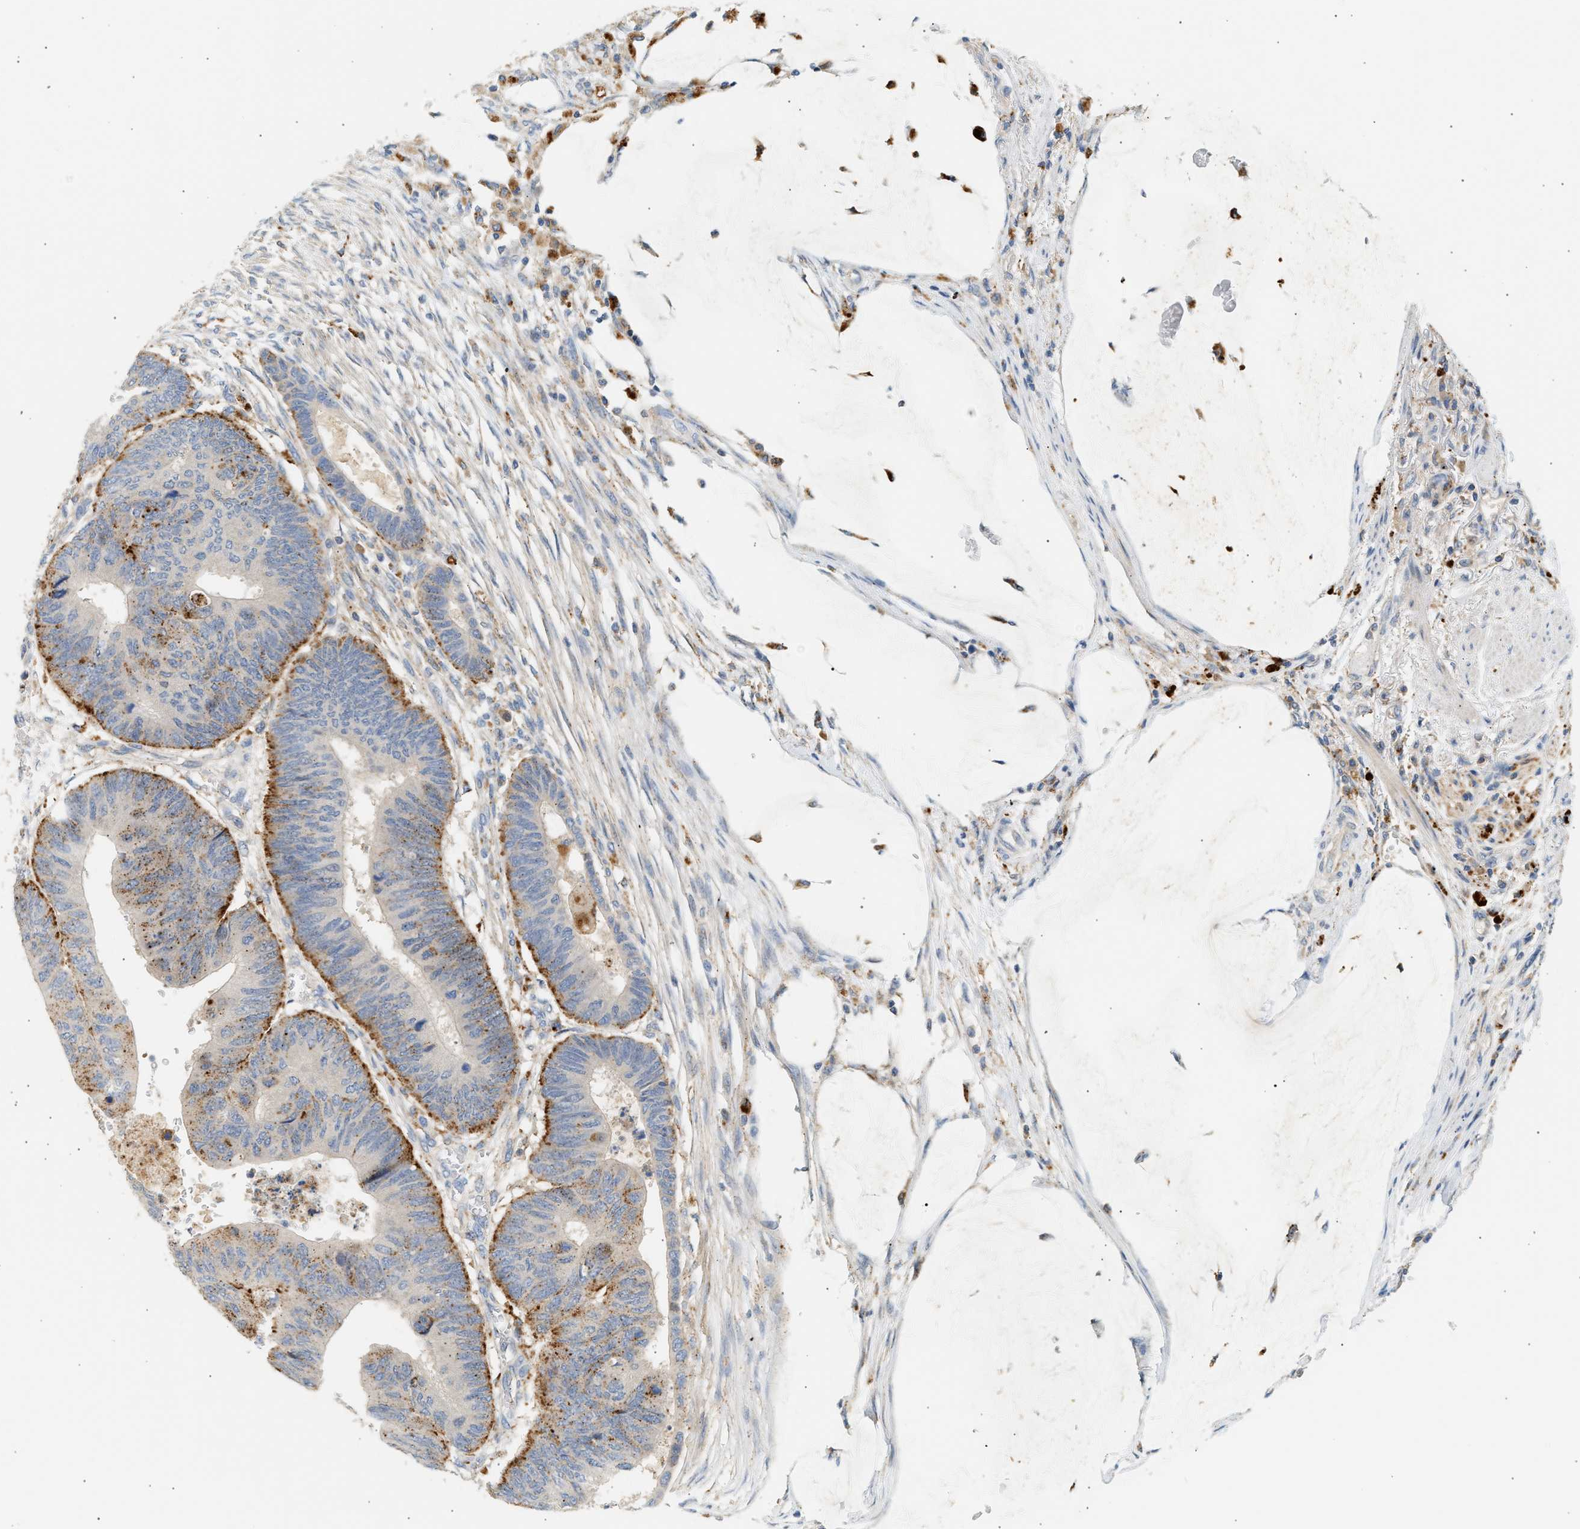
{"staining": {"intensity": "moderate", "quantity": ">75%", "location": "cytoplasmic/membranous"}, "tissue": "colorectal cancer", "cell_type": "Tumor cells", "image_type": "cancer", "snomed": [{"axis": "morphology", "description": "Normal tissue, NOS"}, {"axis": "morphology", "description": "Adenocarcinoma, NOS"}, {"axis": "topography", "description": "Rectum"}, {"axis": "topography", "description": "Peripheral nerve tissue"}], "caption": "A micrograph of colorectal cancer (adenocarcinoma) stained for a protein exhibits moderate cytoplasmic/membranous brown staining in tumor cells. (DAB IHC, brown staining for protein, blue staining for nuclei).", "gene": "ENTHD1", "patient": {"sex": "male", "age": 92}}